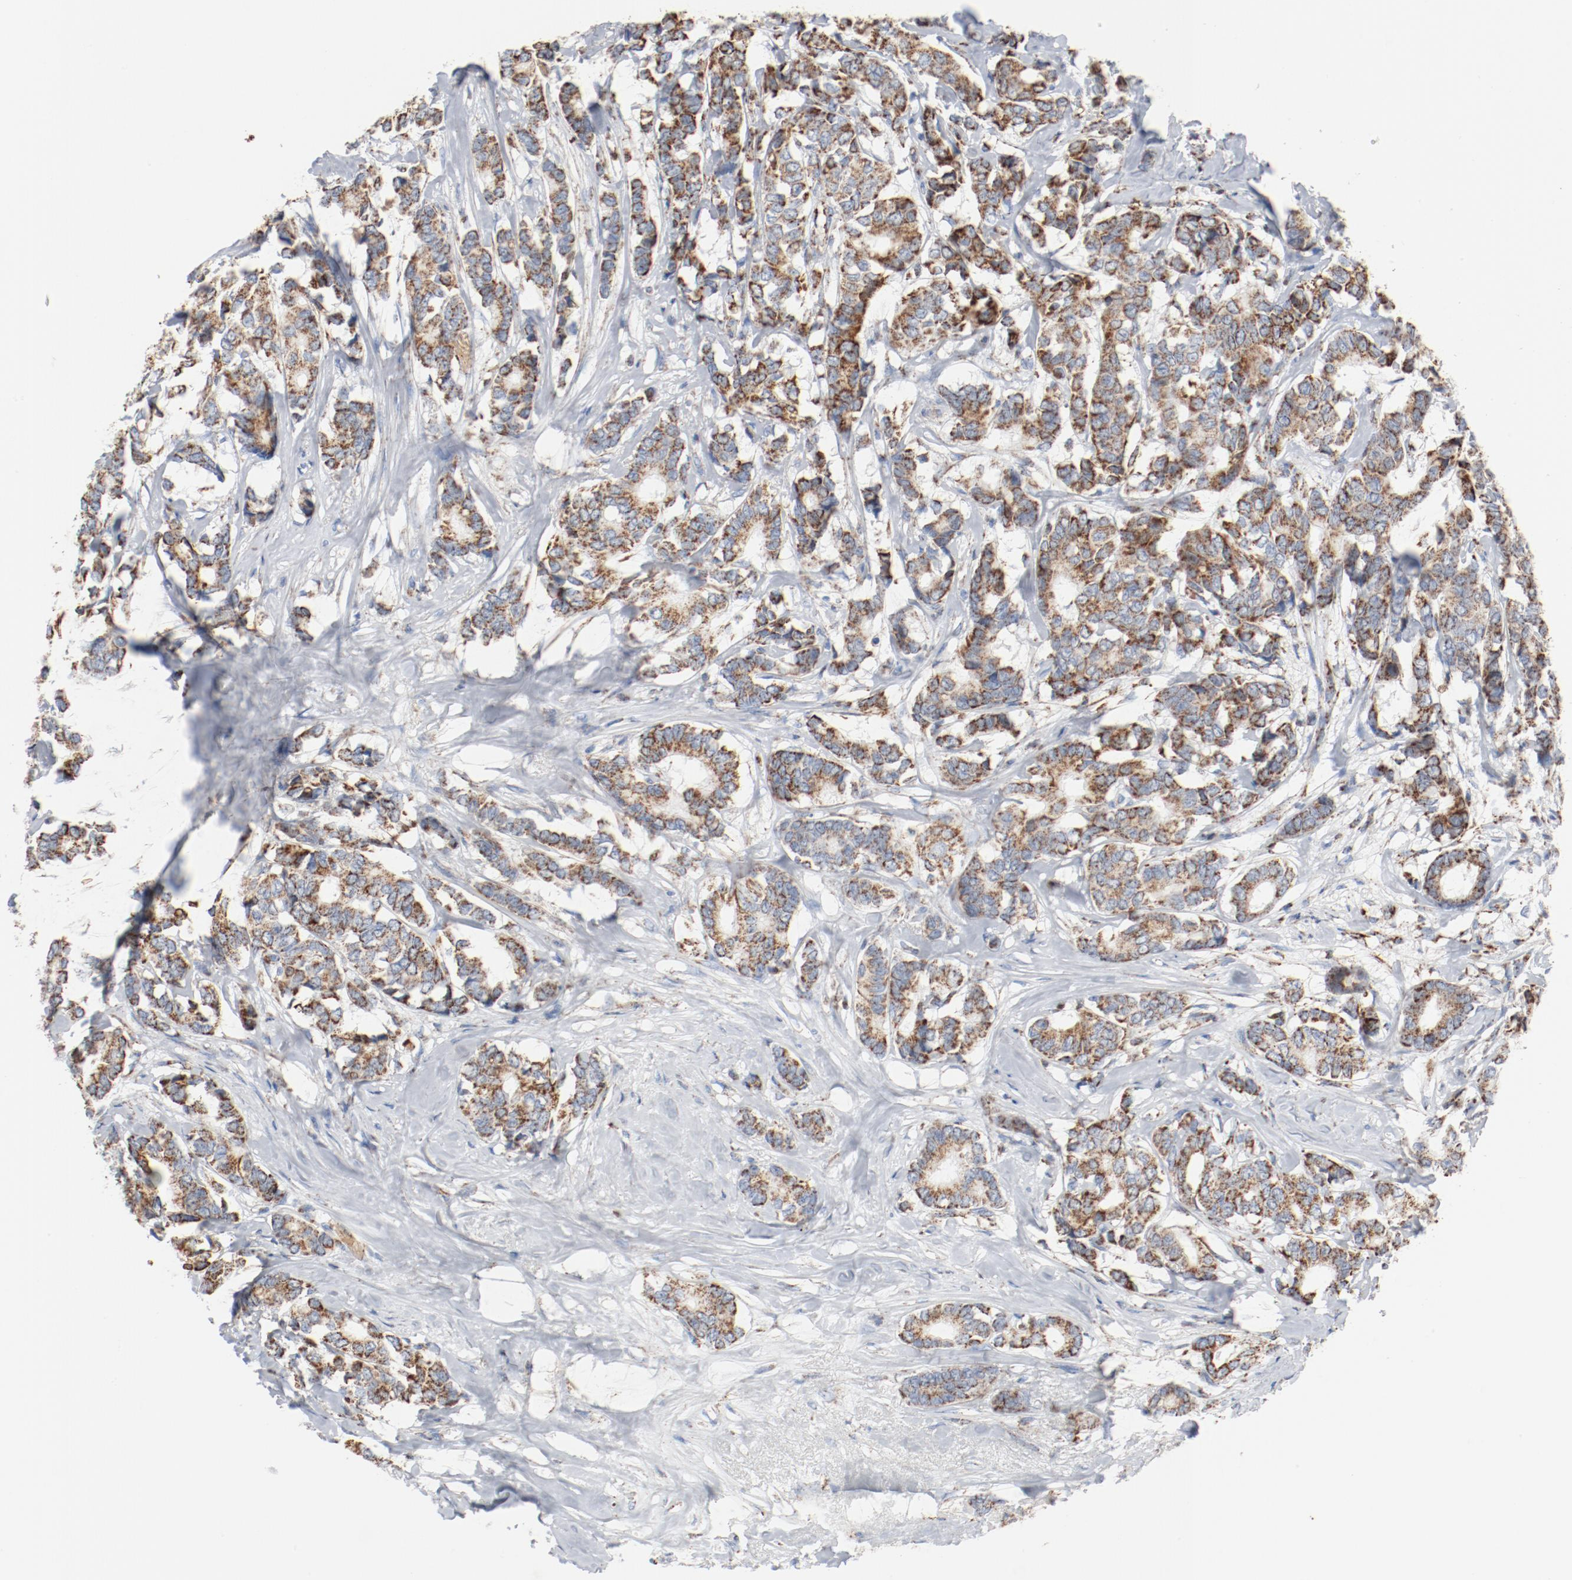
{"staining": {"intensity": "moderate", "quantity": ">75%", "location": "cytoplasmic/membranous"}, "tissue": "breast cancer", "cell_type": "Tumor cells", "image_type": "cancer", "snomed": [{"axis": "morphology", "description": "Duct carcinoma"}, {"axis": "topography", "description": "Breast"}], "caption": "Protein expression by immunohistochemistry (IHC) reveals moderate cytoplasmic/membranous positivity in approximately >75% of tumor cells in breast cancer.", "gene": "NDUFB8", "patient": {"sex": "female", "age": 87}}